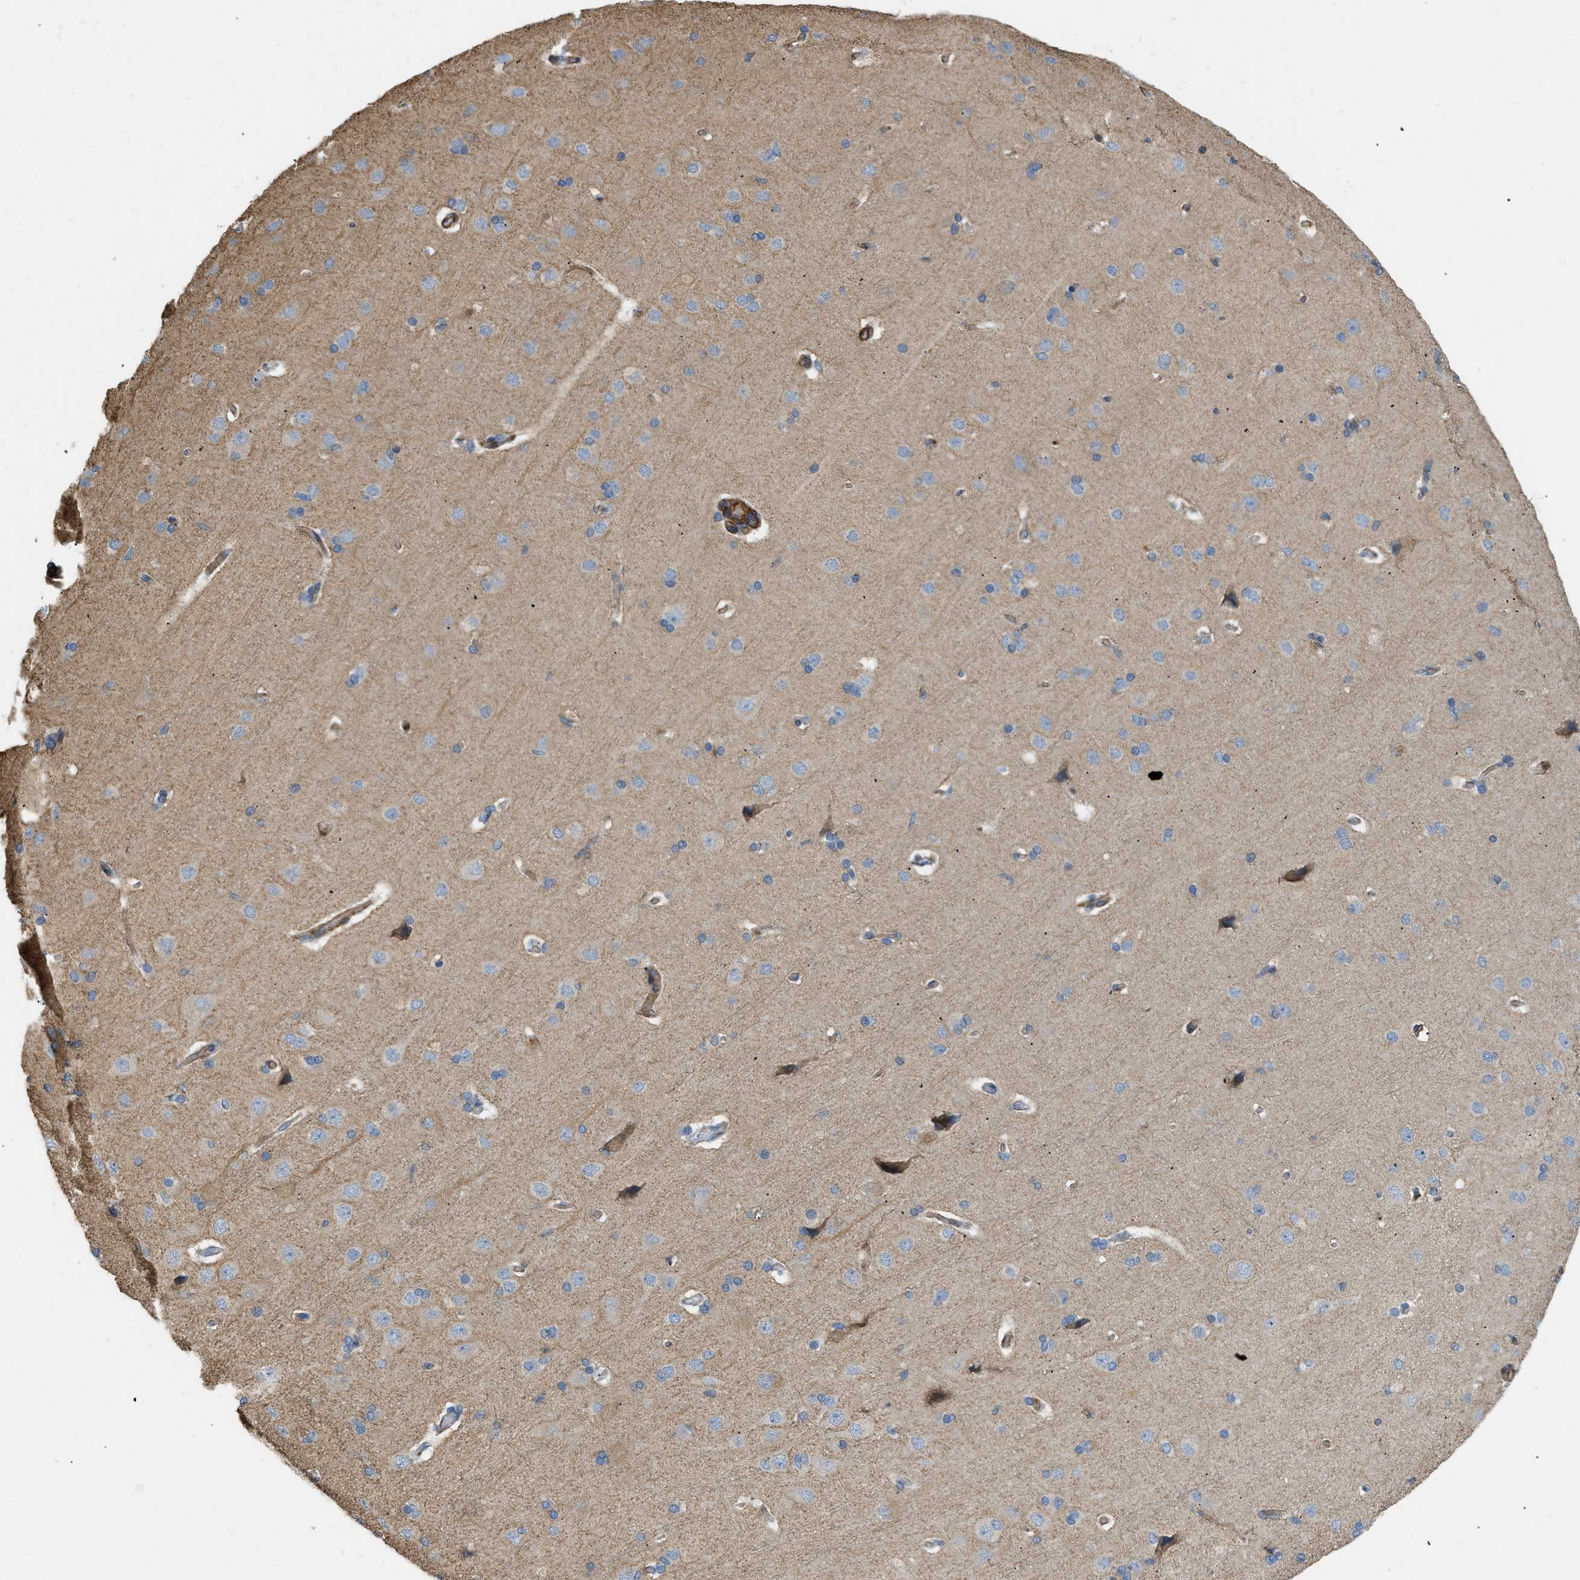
{"staining": {"intensity": "moderate", "quantity": ">75%", "location": "cytoplasmic/membranous"}, "tissue": "cerebral cortex", "cell_type": "Endothelial cells", "image_type": "normal", "snomed": [{"axis": "morphology", "description": "Normal tissue, NOS"}, {"axis": "topography", "description": "Cerebral cortex"}], "caption": "Protein staining demonstrates moderate cytoplasmic/membranous positivity in about >75% of endothelial cells in benign cerebral cortex.", "gene": "BTN3A2", "patient": {"sex": "male", "age": 62}}